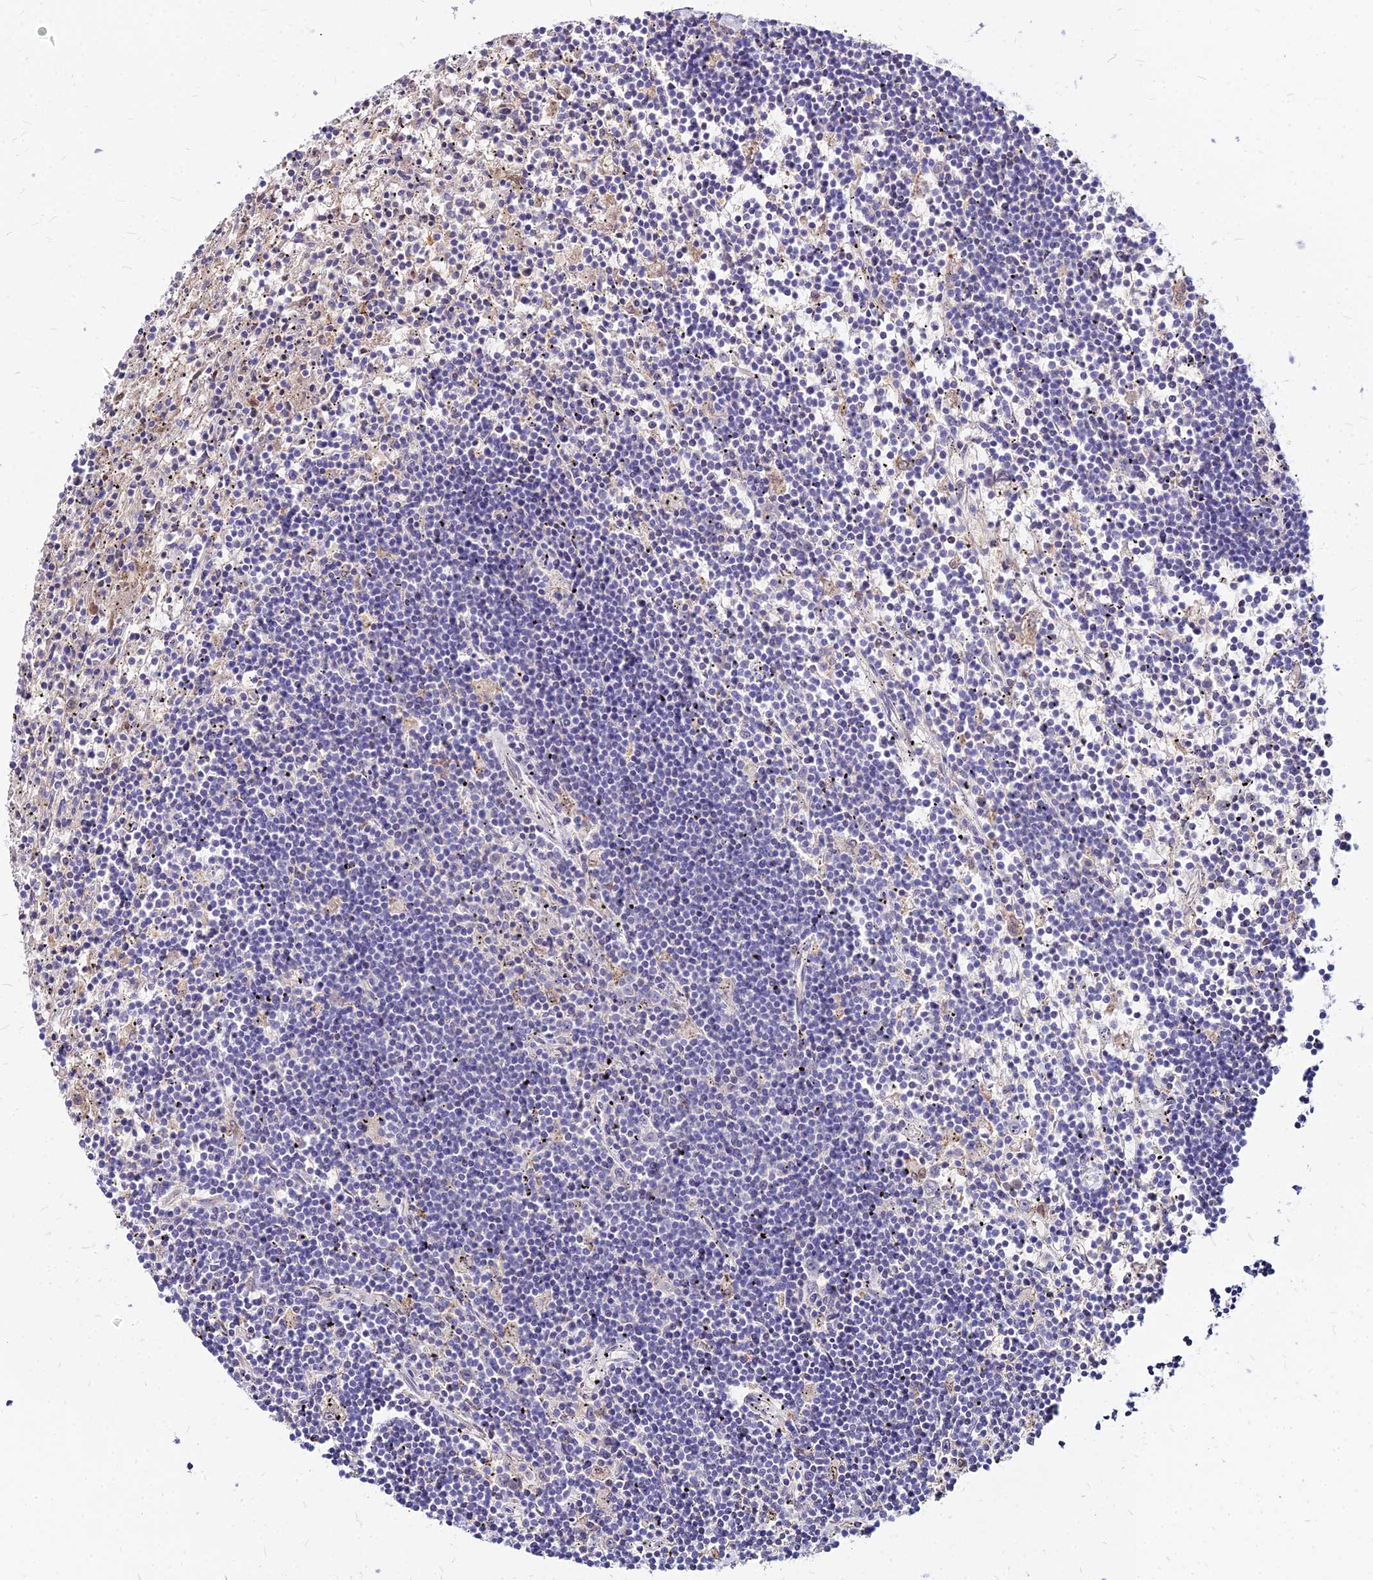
{"staining": {"intensity": "negative", "quantity": "none", "location": "none"}, "tissue": "lymphoma", "cell_type": "Tumor cells", "image_type": "cancer", "snomed": [{"axis": "morphology", "description": "Malignant lymphoma, non-Hodgkin's type, Low grade"}, {"axis": "topography", "description": "Spleen"}], "caption": "The histopathology image shows no staining of tumor cells in malignant lymphoma, non-Hodgkin's type (low-grade). The staining was performed using DAB to visualize the protein expression in brown, while the nuclei were stained in blue with hematoxylin (Magnification: 20x).", "gene": "ACSM6", "patient": {"sex": "male", "age": 76}}